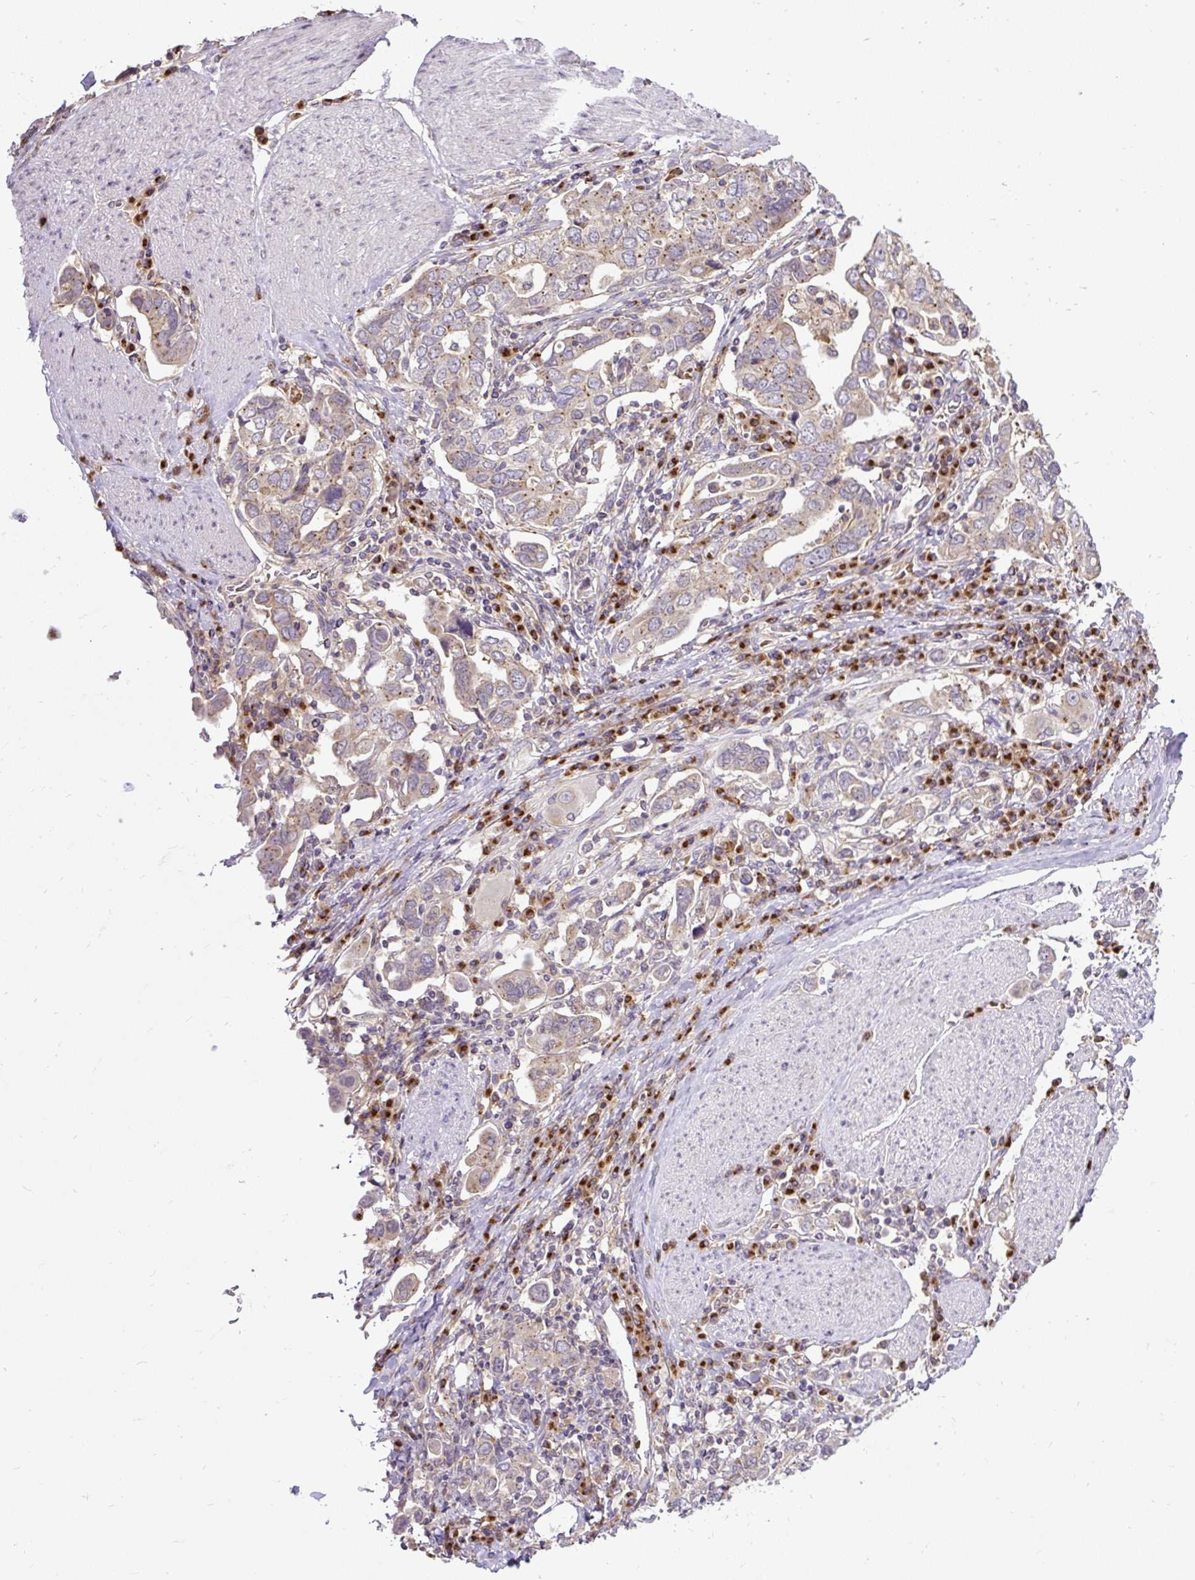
{"staining": {"intensity": "weak", "quantity": ">75%", "location": "cytoplasmic/membranous"}, "tissue": "stomach cancer", "cell_type": "Tumor cells", "image_type": "cancer", "snomed": [{"axis": "morphology", "description": "Adenocarcinoma, NOS"}, {"axis": "topography", "description": "Stomach, upper"}, {"axis": "topography", "description": "Stomach"}], "caption": "A brown stain labels weak cytoplasmic/membranous expression of a protein in human stomach cancer (adenocarcinoma) tumor cells.", "gene": "SMC4", "patient": {"sex": "male", "age": 62}}